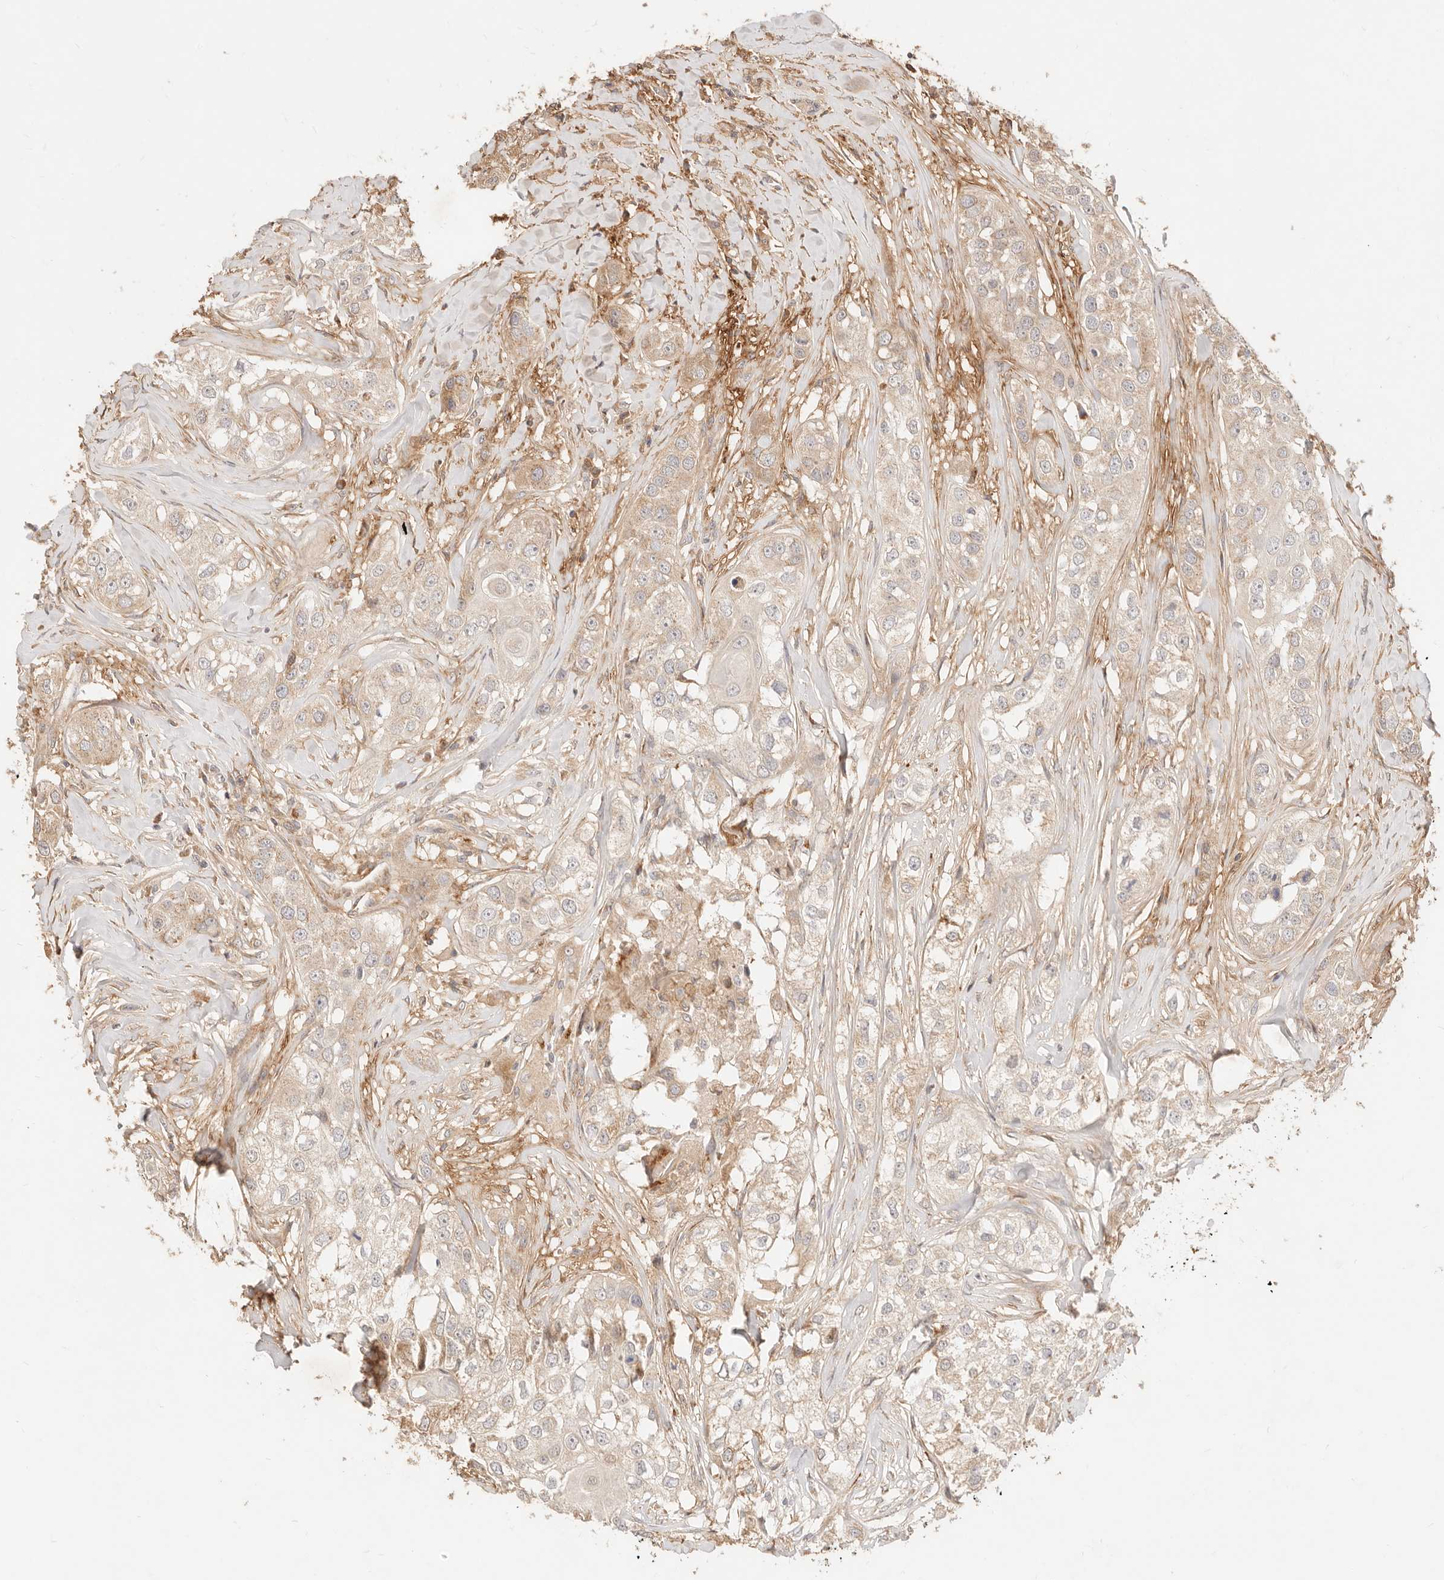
{"staining": {"intensity": "weak", "quantity": "25%-75%", "location": "cytoplasmic/membranous"}, "tissue": "head and neck cancer", "cell_type": "Tumor cells", "image_type": "cancer", "snomed": [{"axis": "morphology", "description": "Normal tissue, NOS"}, {"axis": "morphology", "description": "Squamous cell carcinoma, NOS"}, {"axis": "topography", "description": "Skeletal muscle"}, {"axis": "topography", "description": "Head-Neck"}], "caption": "The immunohistochemical stain highlights weak cytoplasmic/membranous staining in tumor cells of squamous cell carcinoma (head and neck) tissue.", "gene": "UBXN10", "patient": {"sex": "male", "age": 51}}